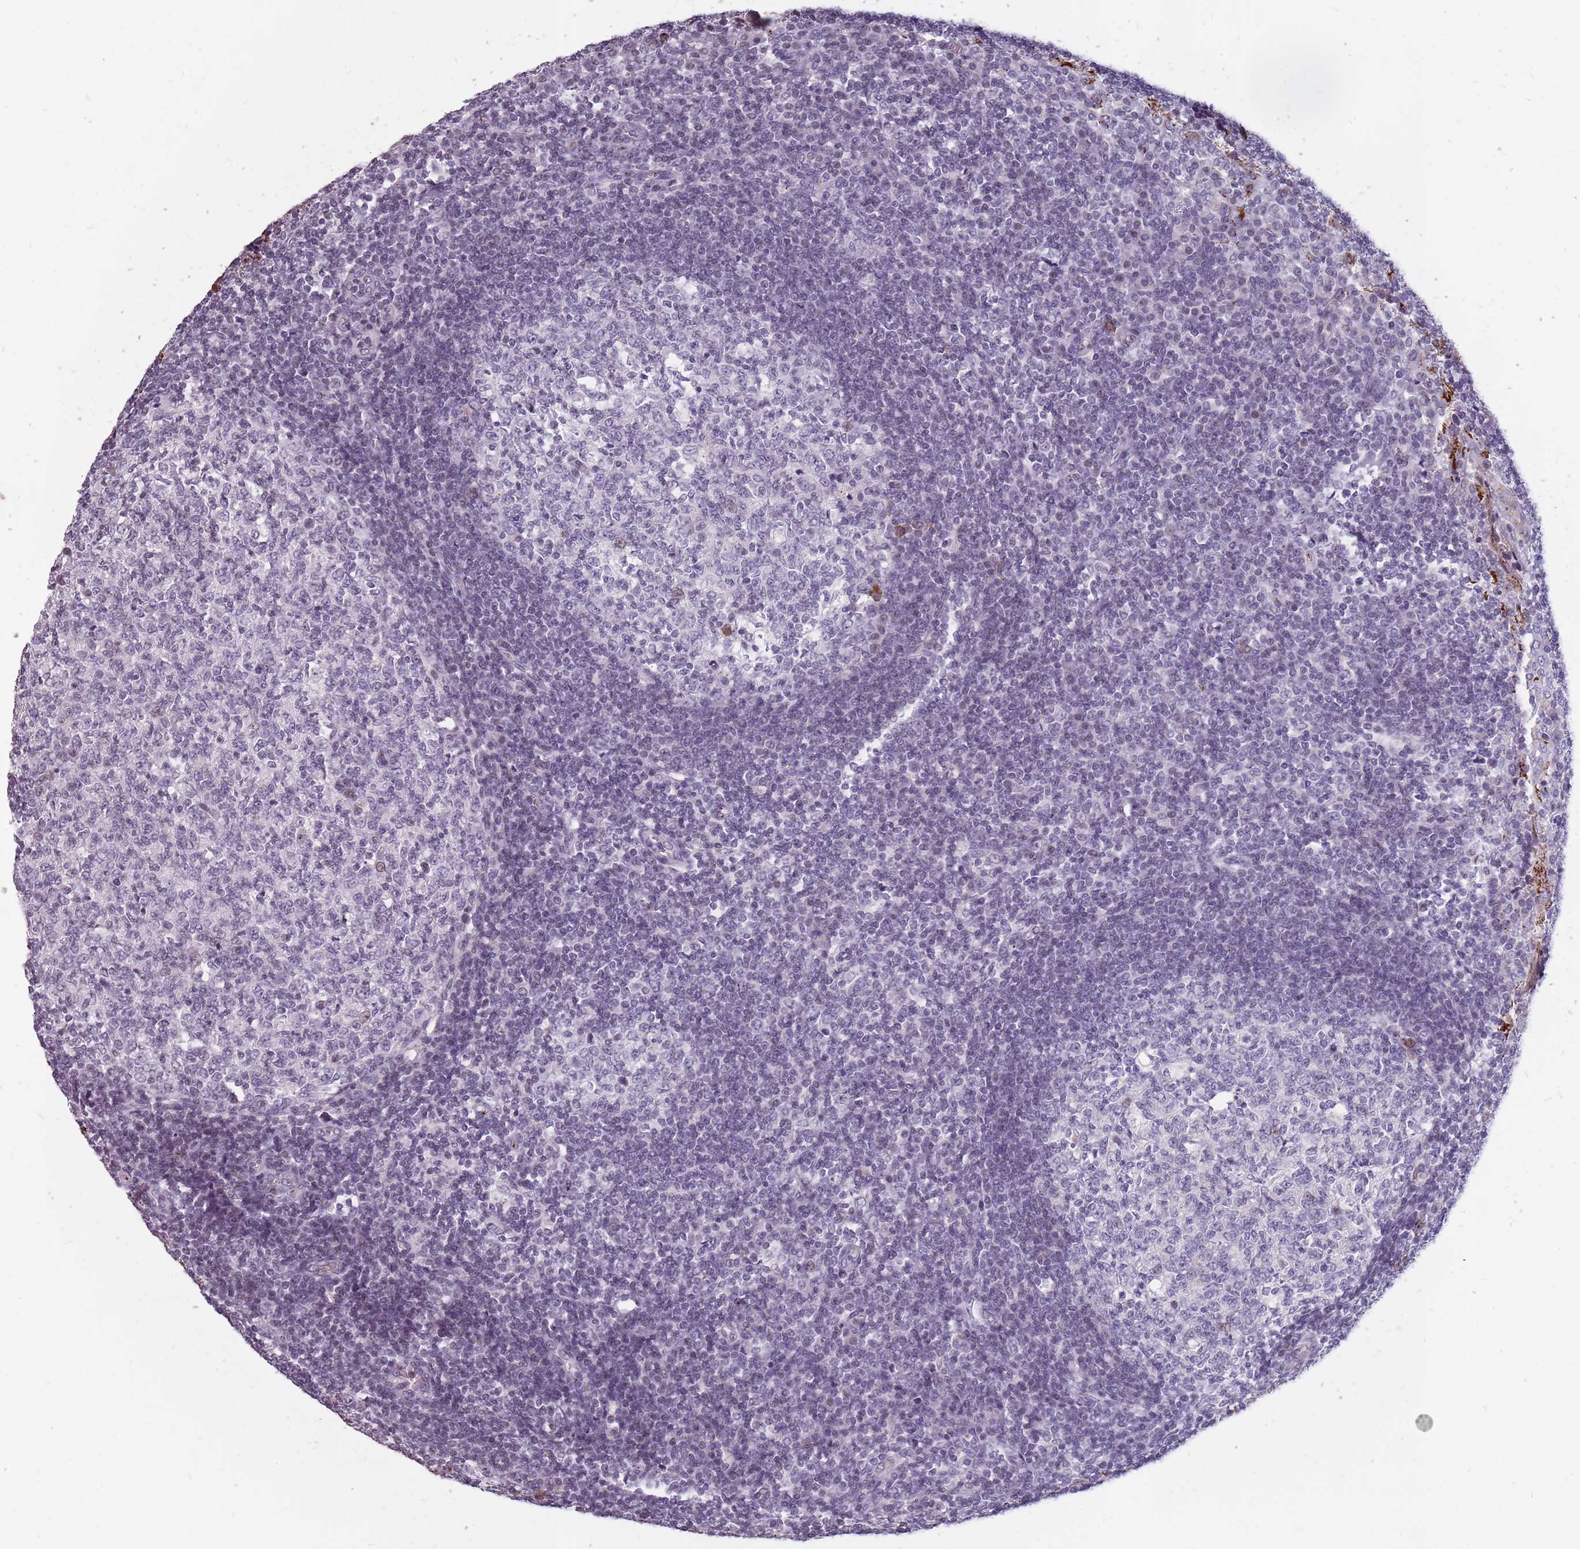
{"staining": {"intensity": "negative", "quantity": "none", "location": "none"}, "tissue": "tonsil", "cell_type": "Germinal center cells", "image_type": "normal", "snomed": [{"axis": "morphology", "description": "Normal tissue, NOS"}, {"axis": "topography", "description": "Tonsil"}], "caption": "DAB immunohistochemical staining of unremarkable tonsil demonstrates no significant staining in germinal center cells.", "gene": "NEK6", "patient": {"sex": "female", "age": 19}}